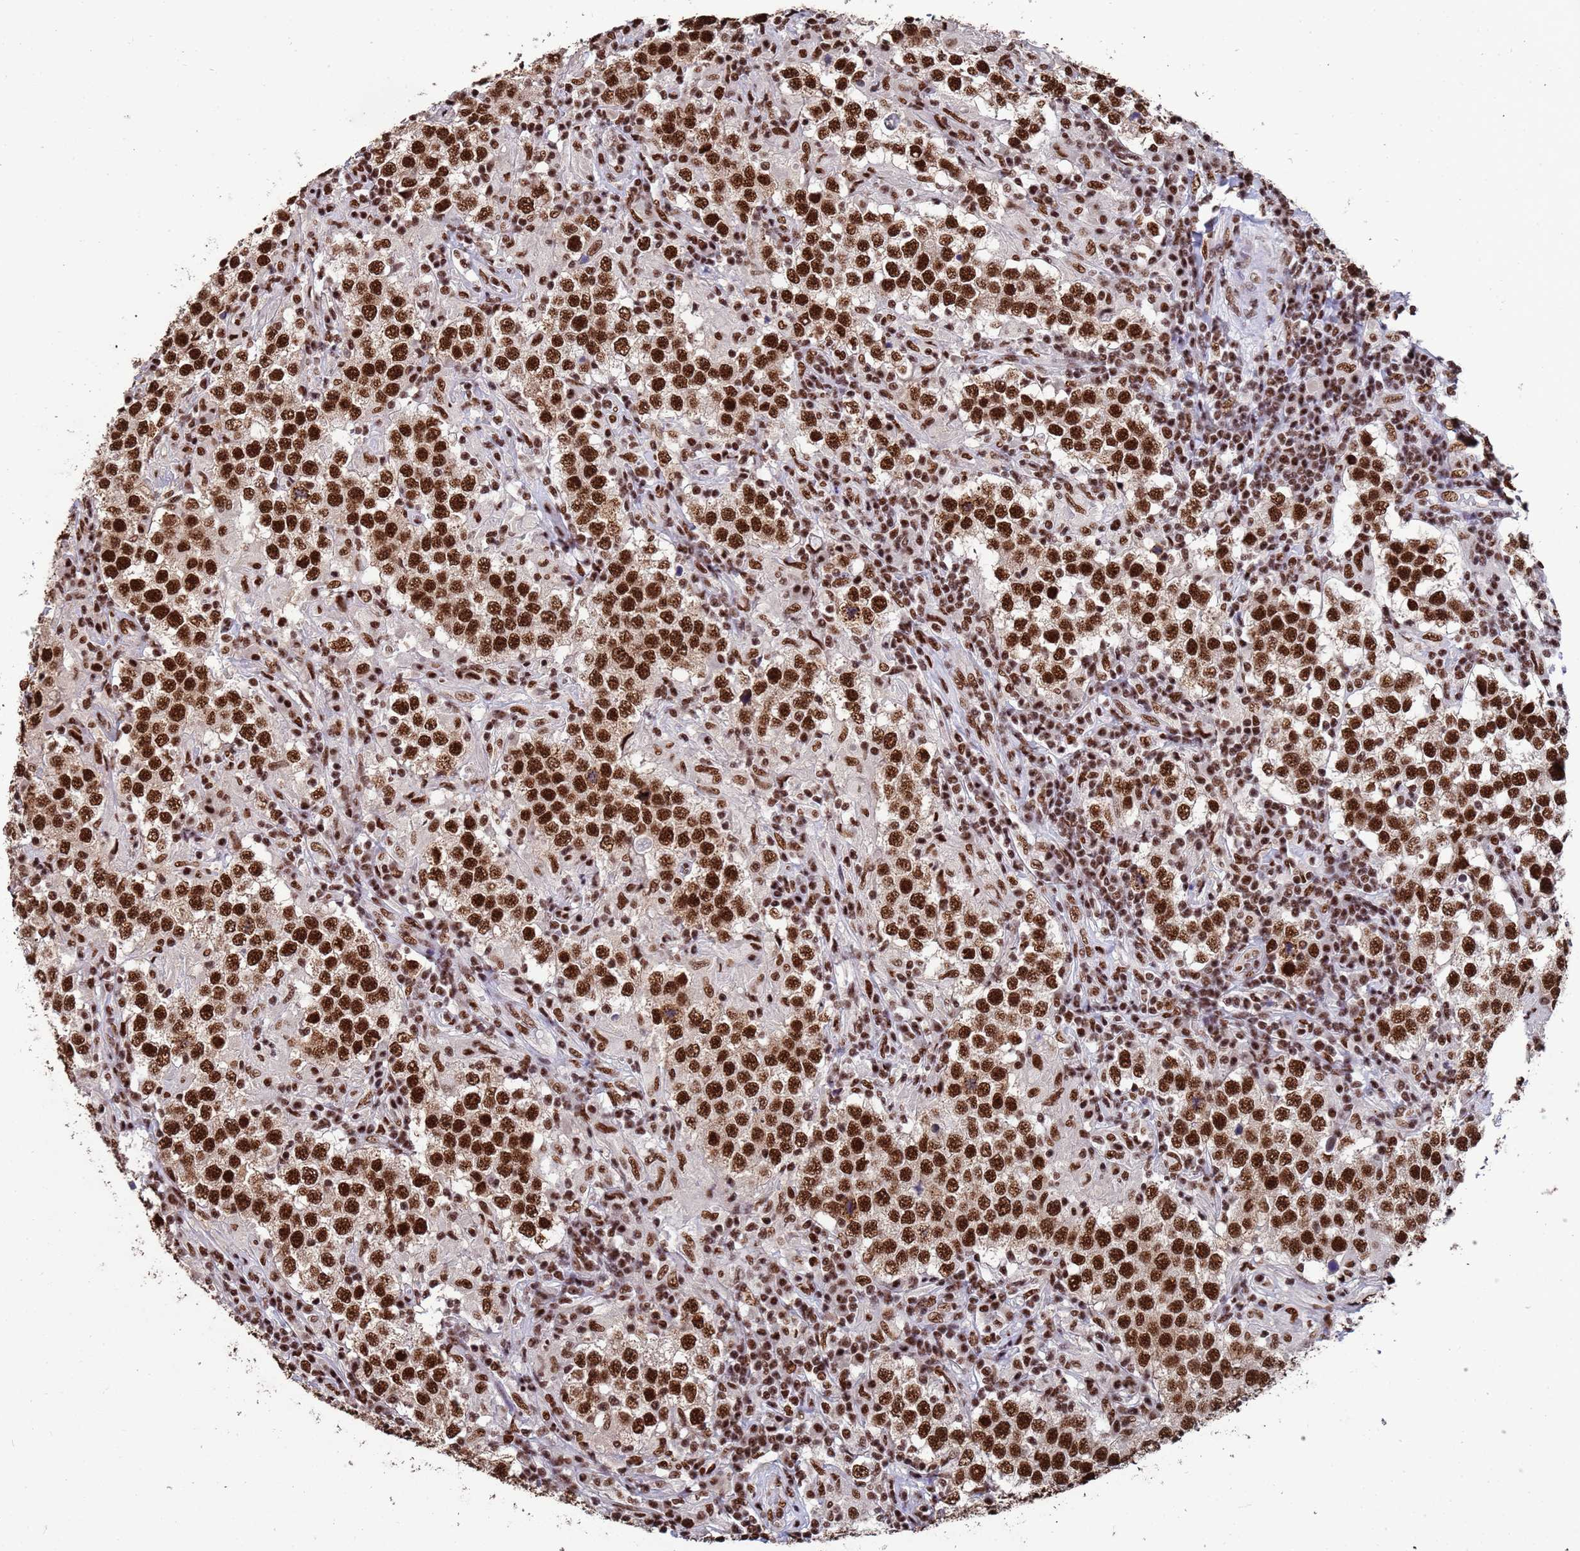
{"staining": {"intensity": "strong", "quantity": ">75%", "location": "nuclear"}, "tissue": "testis cancer", "cell_type": "Tumor cells", "image_type": "cancer", "snomed": [{"axis": "morphology", "description": "Seminoma, NOS"}, {"axis": "morphology", "description": "Carcinoma, Embryonal, NOS"}, {"axis": "topography", "description": "Testis"}], "caption": "A brown stain labels strong nuclear staining of a protein in human testis cancer (embryonal carcinoma) tumor cells.", "gene": "SF3B2", "patient": {"sex": "male", "age": 41}}